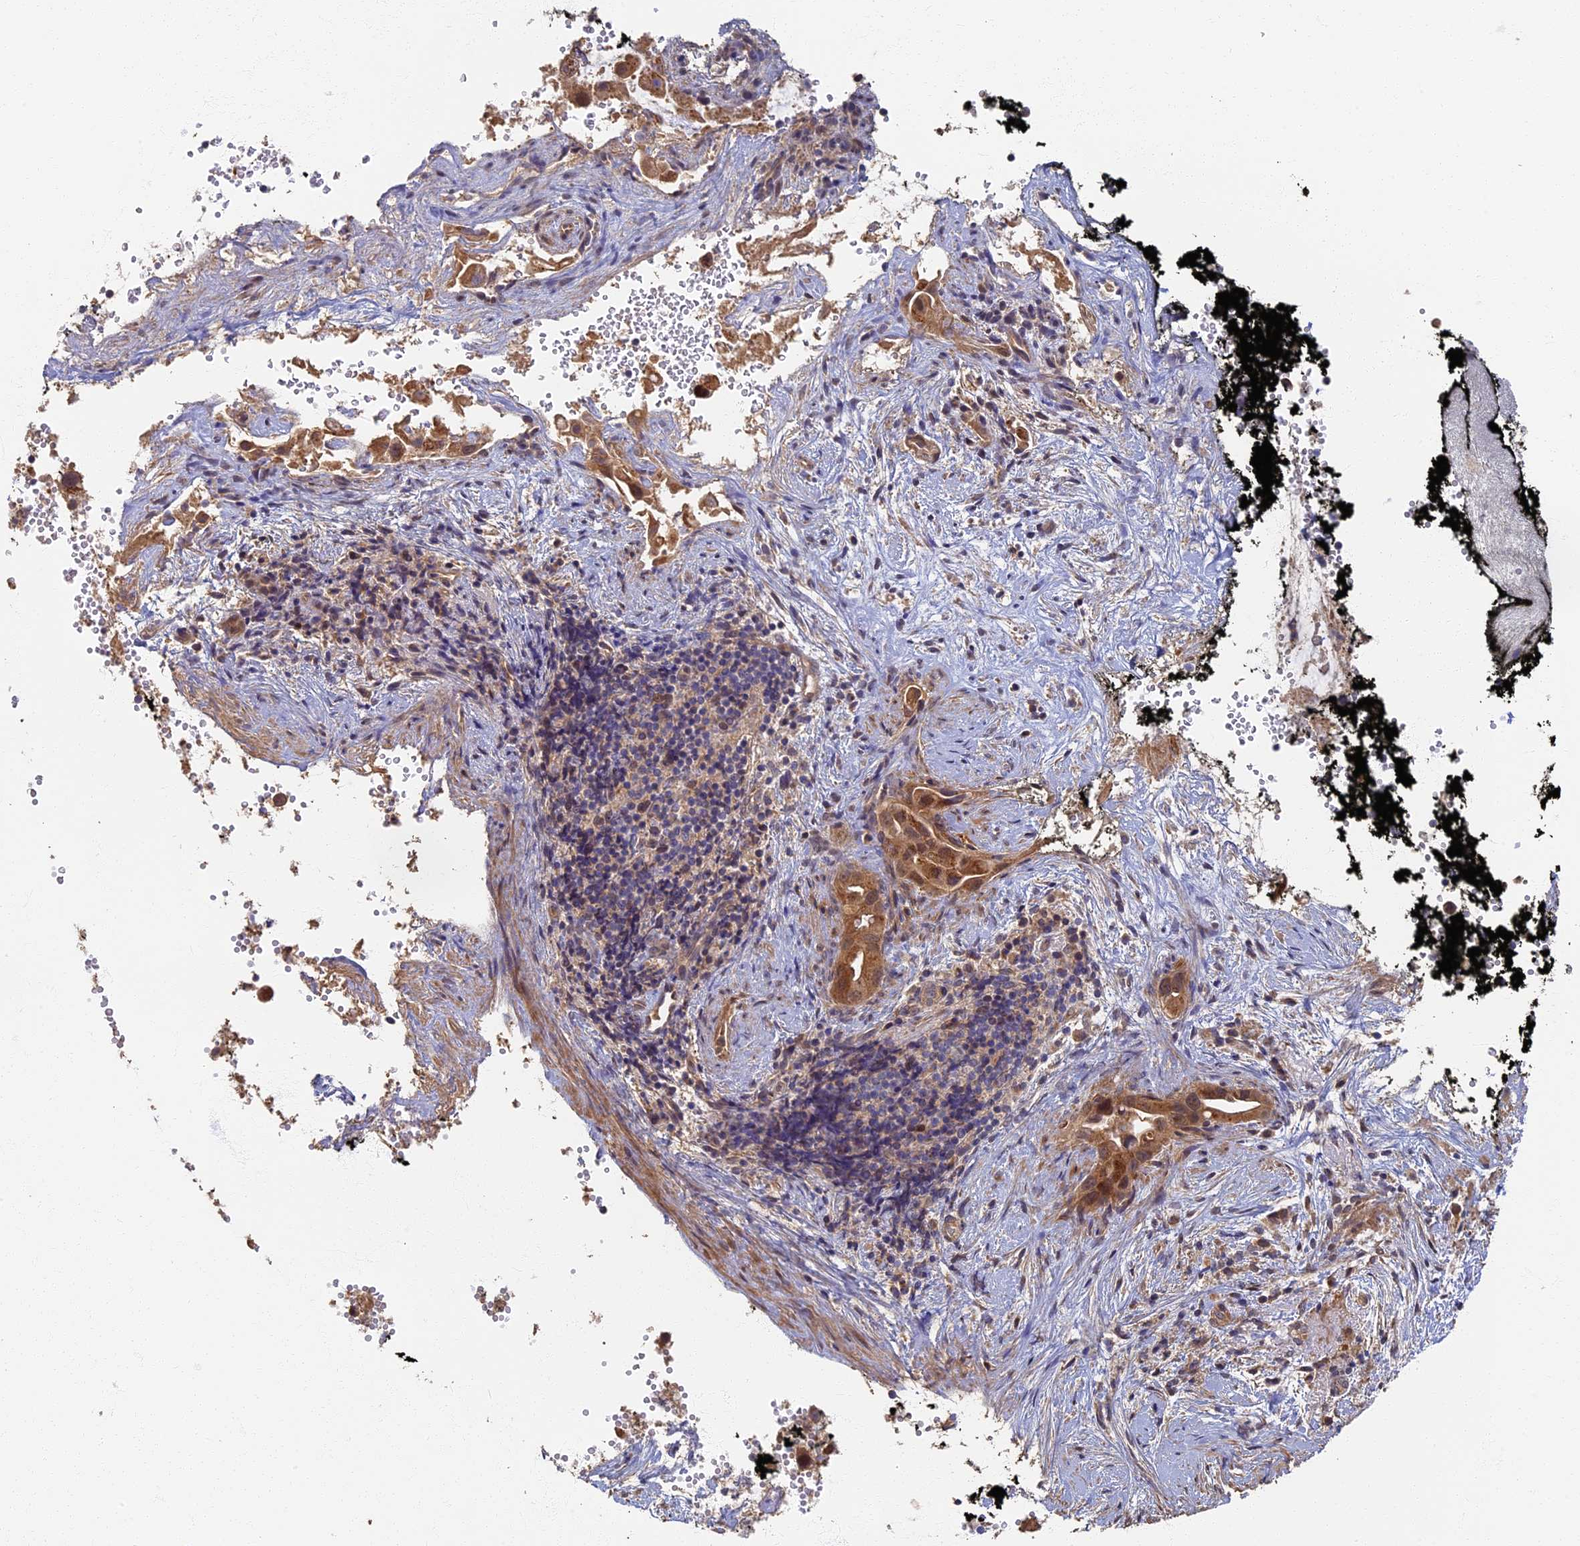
{"staining": {"intensity": "moderate", "quantity": "25%-75%", "location": "cytoplasmic/membranous,nuclear"}, "tissue": "pancreatic cancer", "cell_type": "Tumor cells", "image_type": "cancer", "snomed": [{"axis": "morphology", "description": "Inflammation, NOS"}, {"axis": "morphology", "description": "Adenocarcinoma, NOS"}, {"axis": "topography", "description": "Pancreas"}], "caption": "IHC photomicrograph of neoplastic tissue: pancreatic cancer stained using IHC shows medium levels of moderate protein expression localized specifically in the cytoplasmic/membranous and nuclear of tumor cells, appearing as a cytoplasmic/membranous and nuclear brown color.", "gene": "RSPH3", "patient": {"sex": "female", "age": 56}}